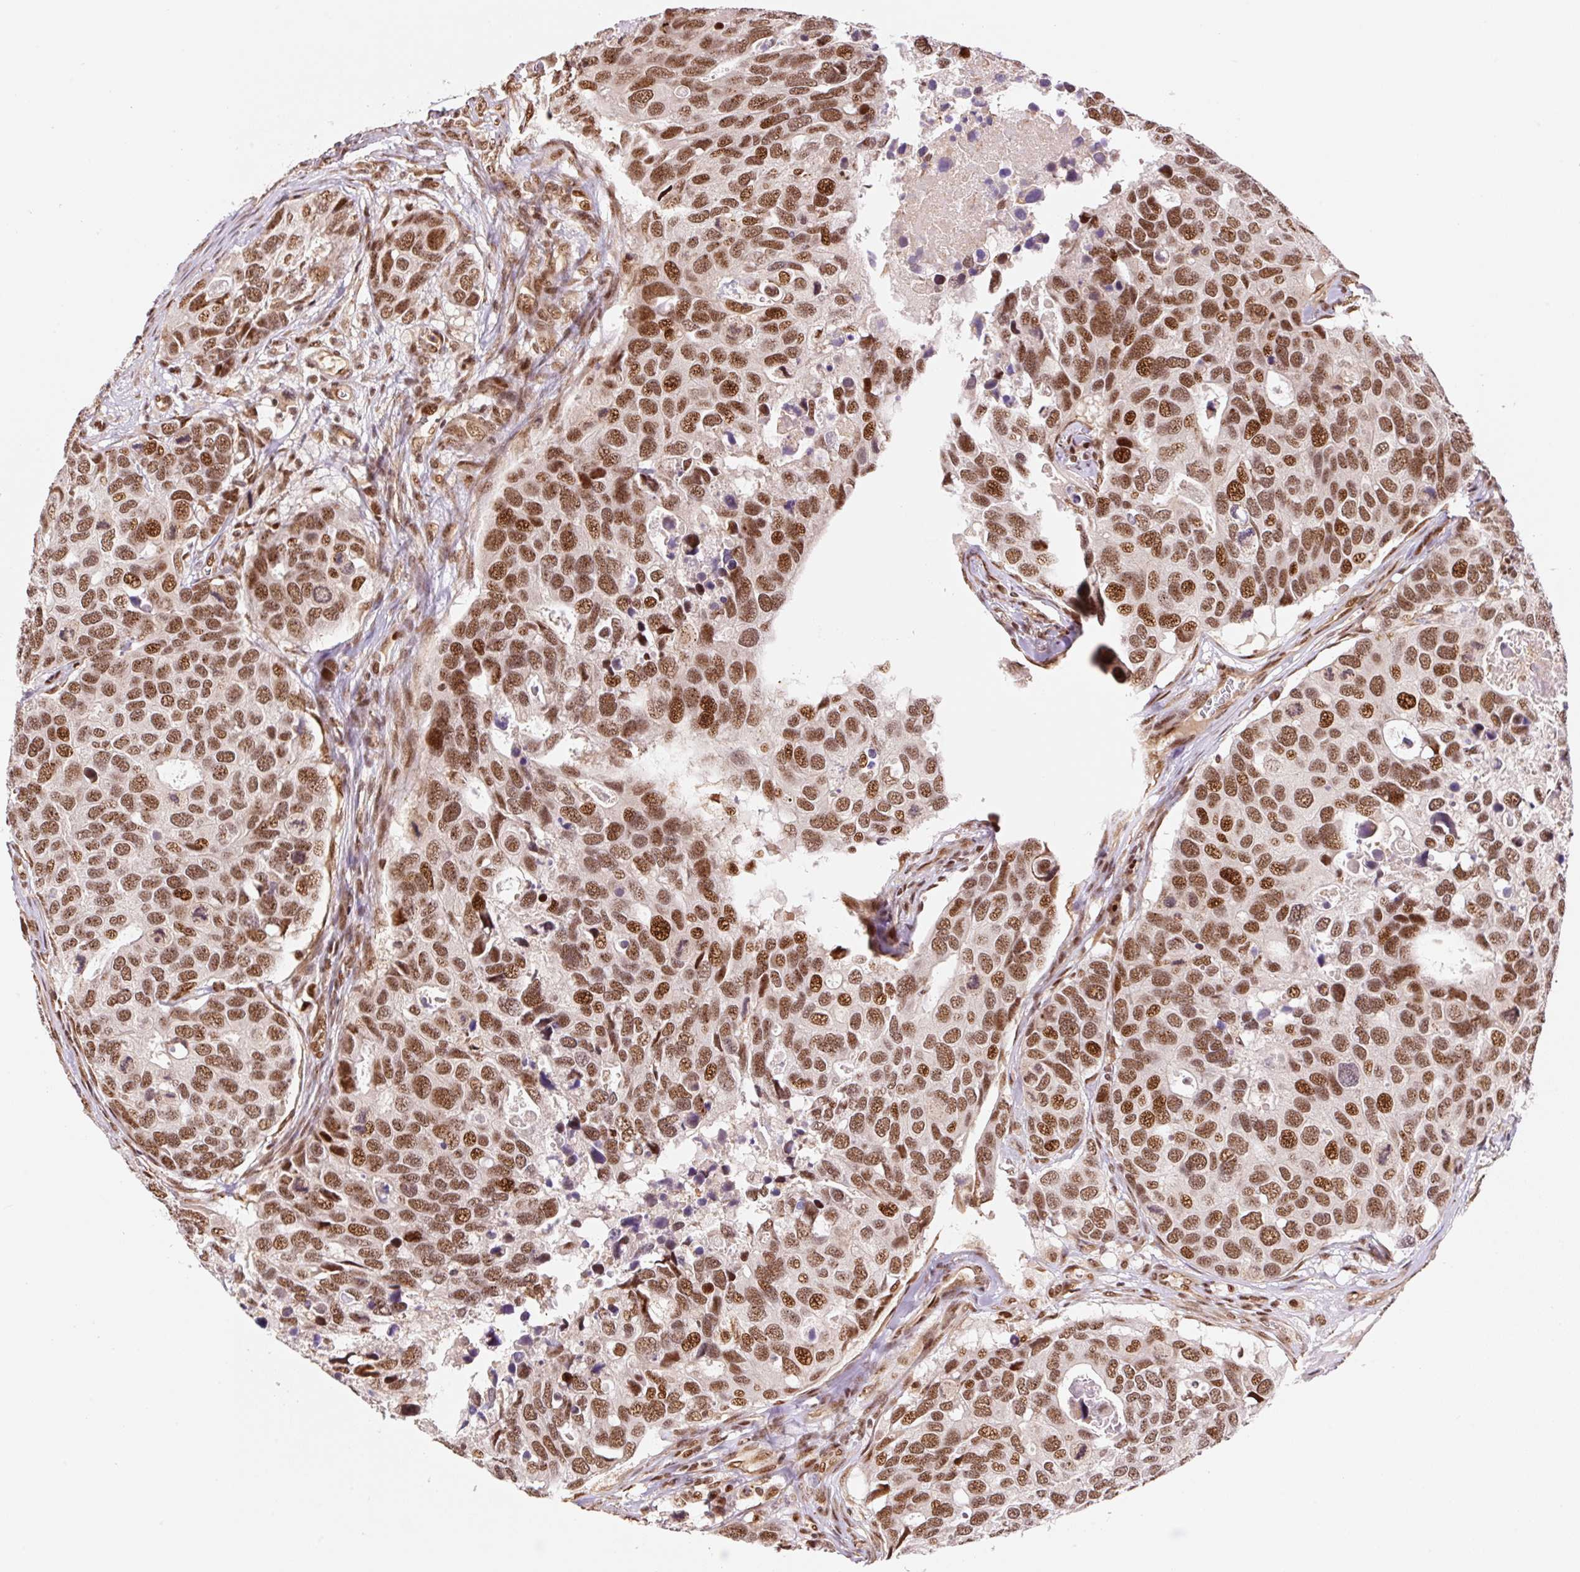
{"staining": {"intensity": "strong", "quantity": ">75%", "location": "nuclear"}, "tissue": "breast cancer", "cell_type": "Tumor cells", "image_type": "cancer", "snomed": [{"axis": "morphology", "description": "Duct carcinoma"}, {"axis": "topography", "description": "Breast"}], "caption": "Breast cancer (infiltrating ductal carcinoma) stained for a protein (brown) reveals strong nuclear positive positivity in about >75% of tumor cells.", "gene": "INTS8", "patient": {"sex": "female", "age": 83}}